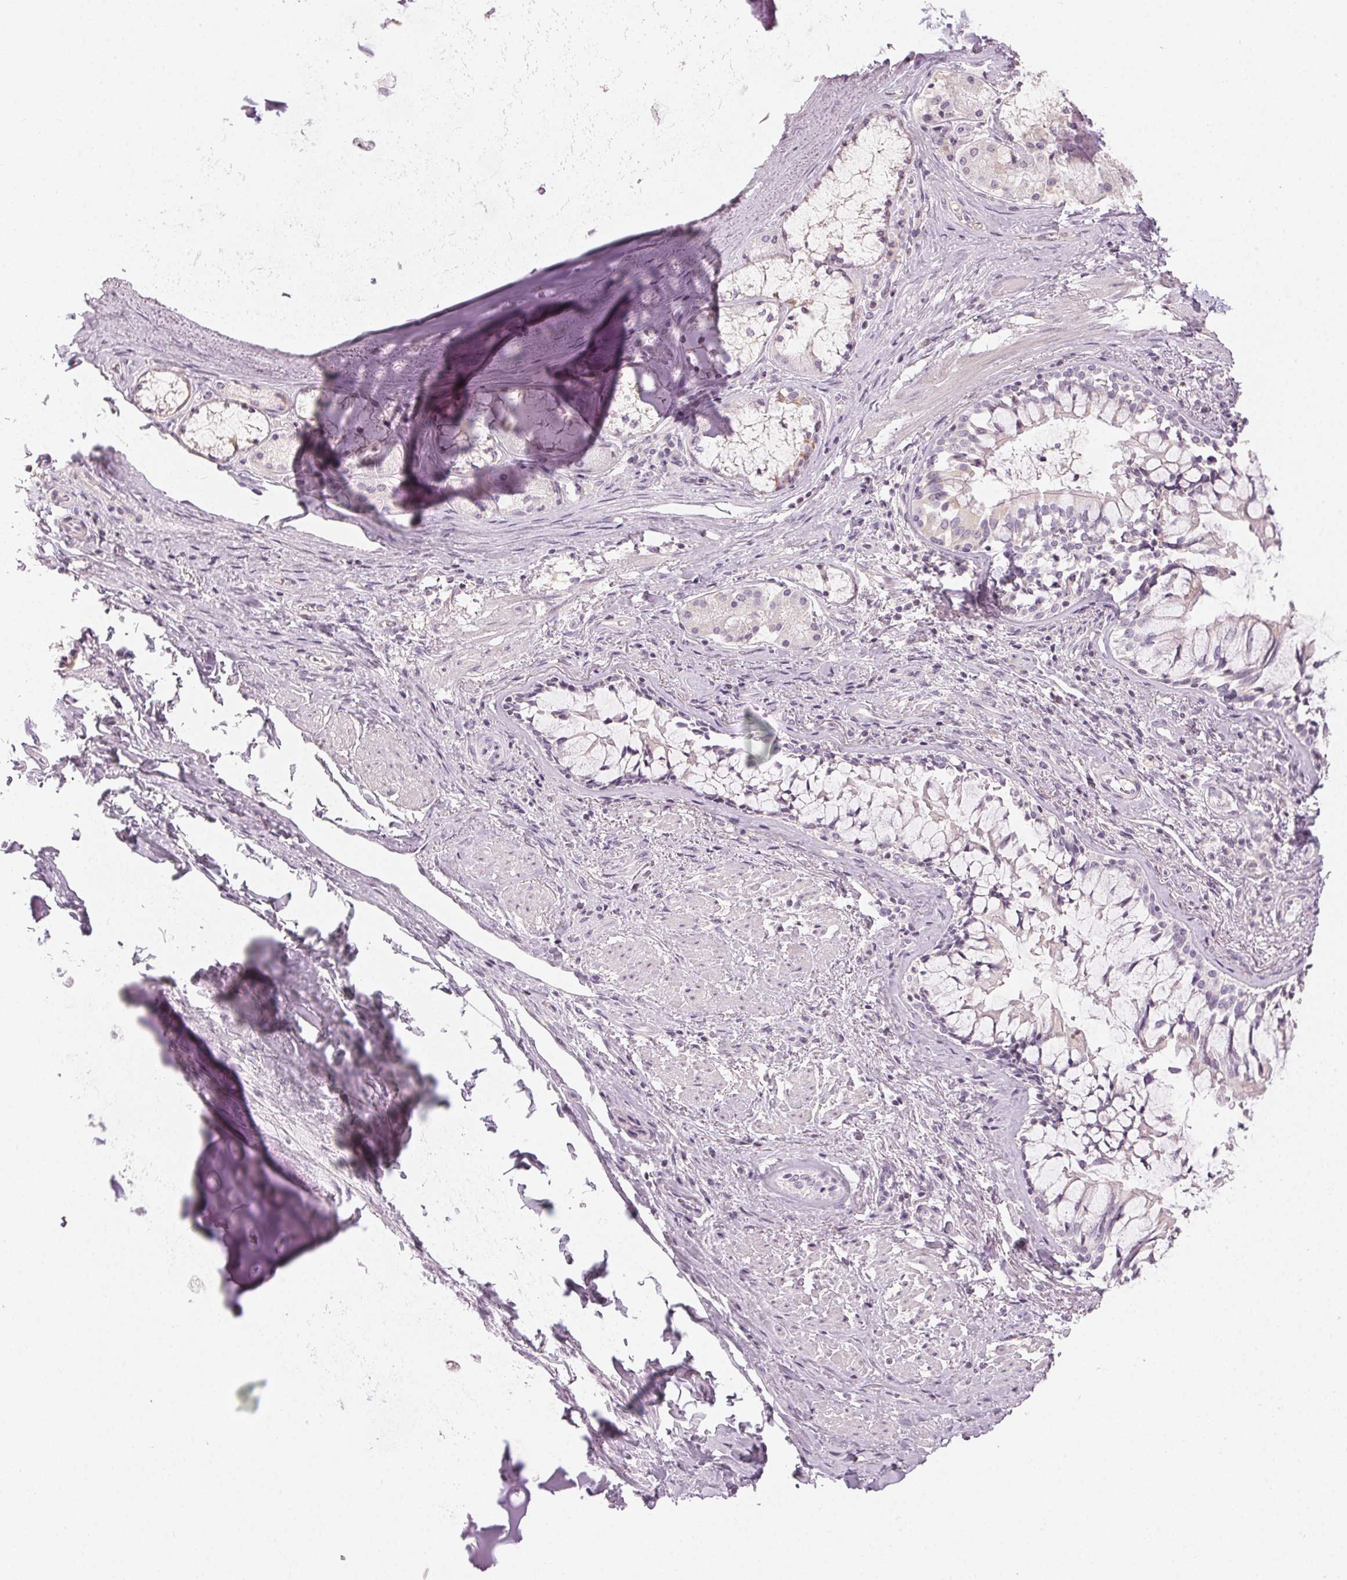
{"staining": {"intensity": "negative", "quantity": "none", "location": "none"}, "tissue": "soft tissue", "cell_type": "Chondrocytes", "image_type": "normal", "snomed": [{"axis": "morphology", "description": "Normal tissue, NOS"}, {"axis": "topography", "description": "Cartilage tissue"}, {"axis": "topography", "description": "Bronchus"}], "caption": "Micrograph shows no significant protein staining in chondrocytes of benign soft tissue.", "gene": "LVRN", "patient": {"sex": "male", "age": 64}}